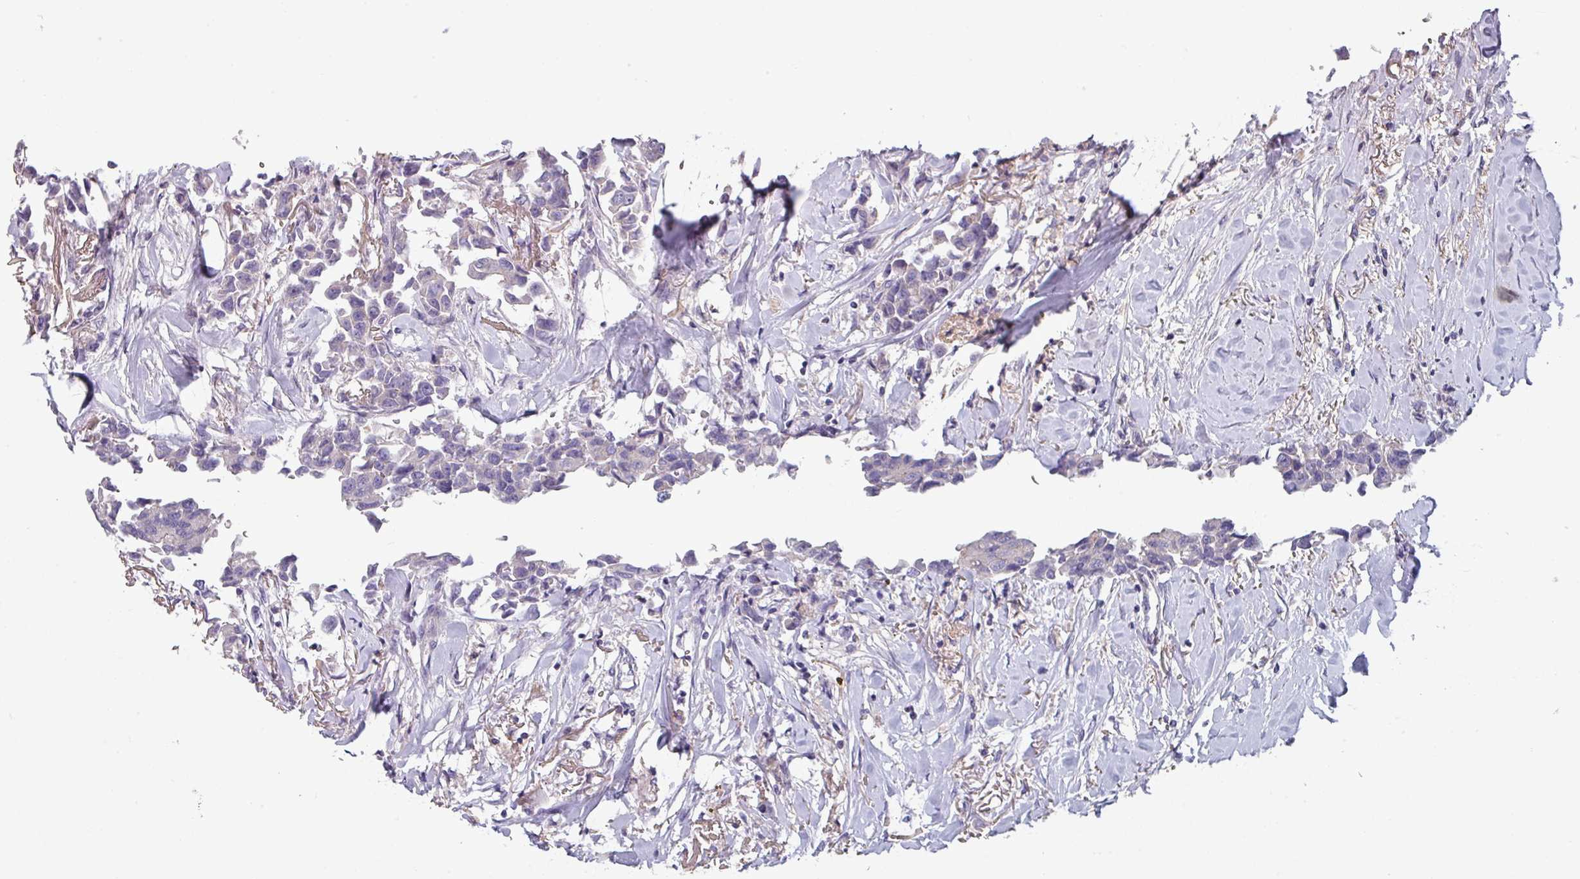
{"staining": {"intensity": "negative", "quantity": "none", "location": "none"}, "tissue": "breast cancer", "cell_type": "Tumor cells", "image_type": "cancer", "snomed": [{"axis": "morphology", "description": "Duct carcinoma"}, {"axis": "topography", "description": "Breast"}], "caption": "Protein analysis of breast cancer reveals no significant positivity in tumor cells.", "gene": "TMEM132A", "patient": {"sex": "female", "age": 80}}